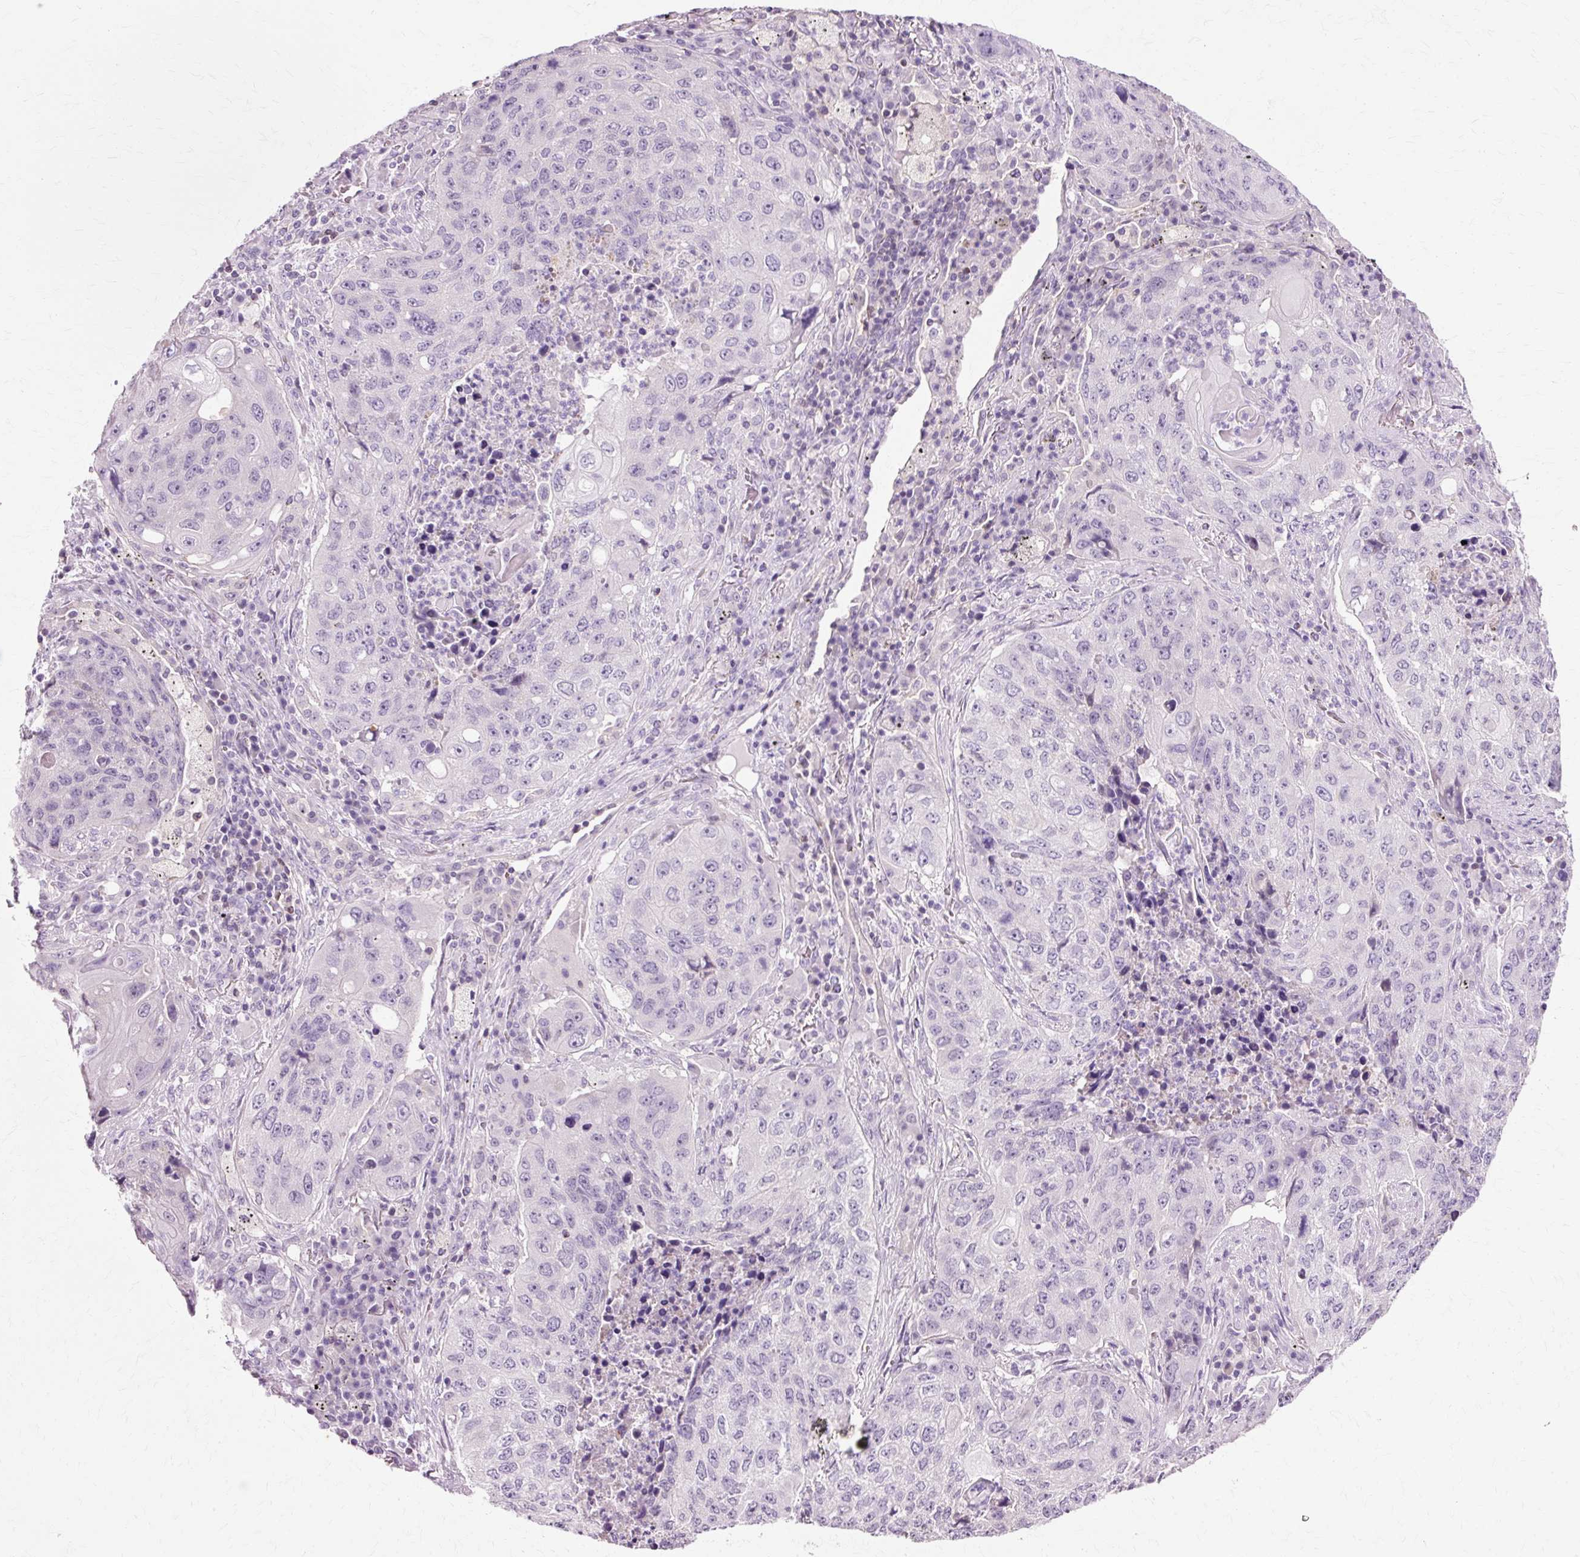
{"staining": {"intensity": "negative", "quantity": "none", "location": "none"}, "tissue": "lung cancer", "cell_type": "Tumor cells", "image_type": "cancer", "snomed": [{"axis": "morphology", "description": "Squamous cell carcinoma, NOS"}, {"axis": "topography", "description": "Lung"}], "caption": "A high-resolution histopathology image shows immunohistochemistry staining of squamous cell carcinoma (lung), which displays no significant staining in tumor cells.", "gene": "VN1R2", "patient": {"sex": "female", "age": 63}}